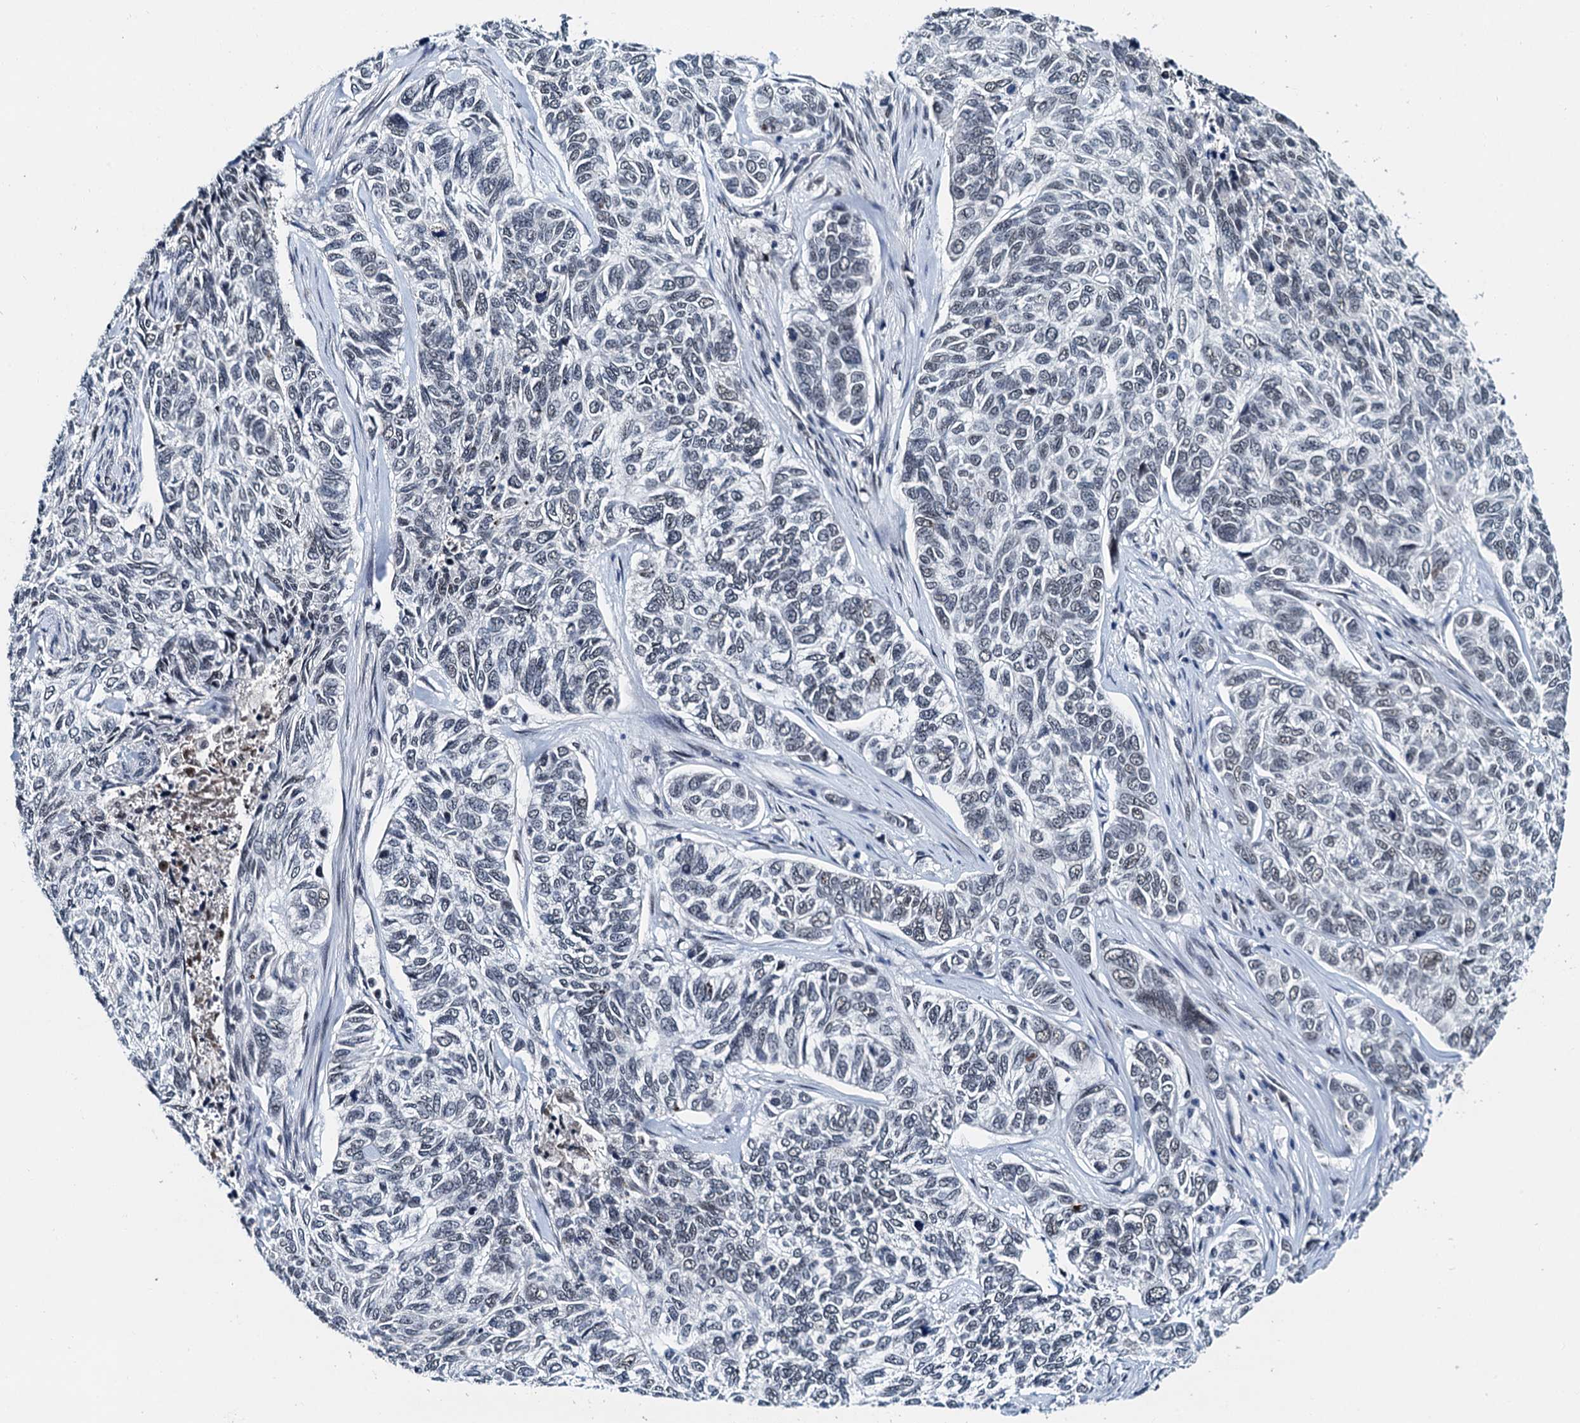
{"staining": {"intensity": "weak", "quantity": "<25%", "location": "nuclear"}, "tissue": "skin cancer", "cell_type": "Tumor cells", "image_type": "cancer", "snomed": [{"axis": "morphology", "description": "Basal cell carcinoma"}, {"axis": "topography", "description": "Skin"}], "caption": "DAB (3,3'-diaminobenzidine) immunohistochemical staining of human skin cancer demonstrates no significant staining in tumor cells. Nuclei are stained in blue.", "gene": "SNRPD1", "patient": {"sex": "female", "age": 65}}